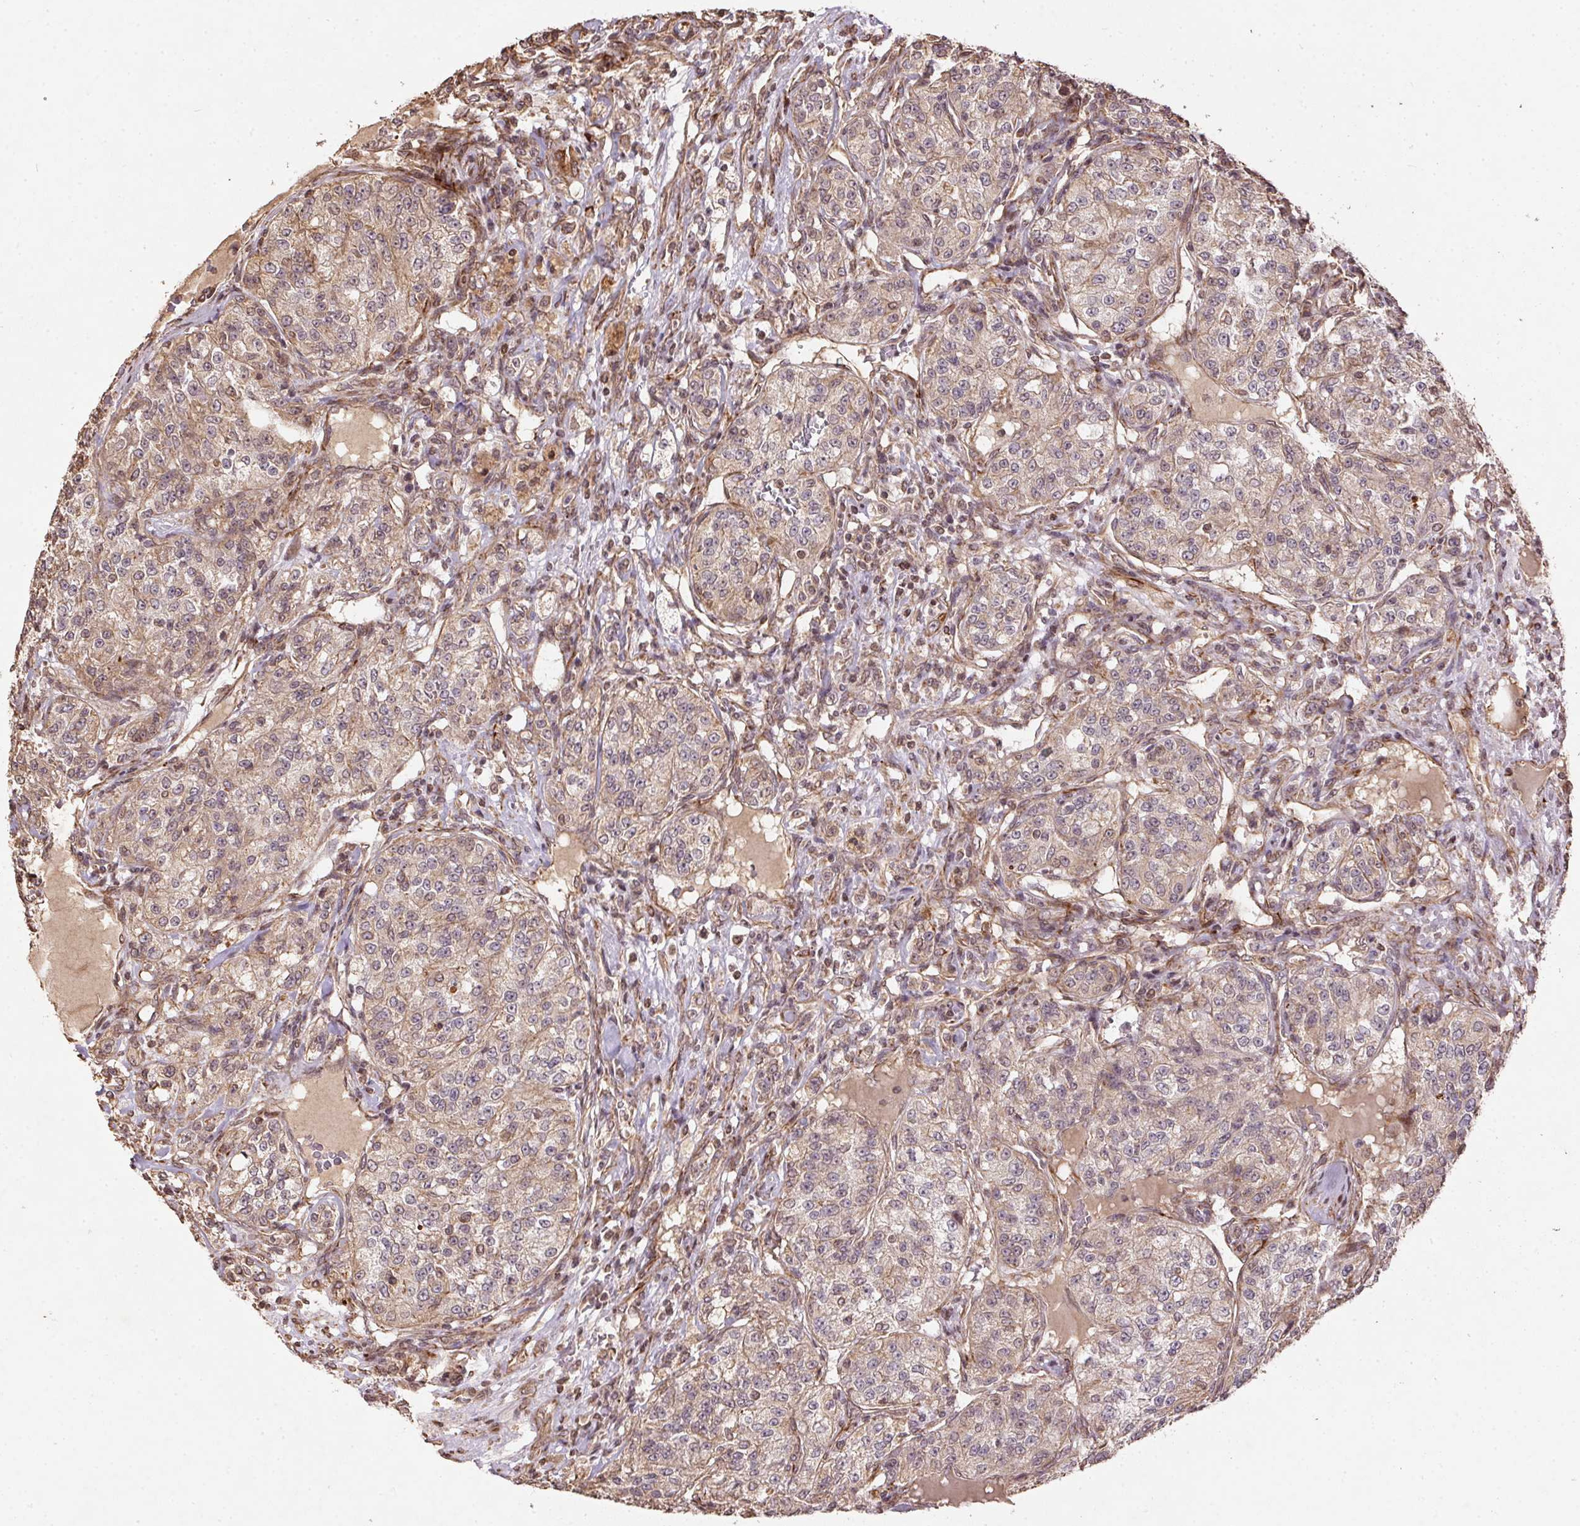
{"staining": {"intensity": "weak", "quantity": ">75%", "location": "cytoplasmic/membranous"}, "tissue": "renal cancer", "cell_type": "Tumor cells", "image_type": "cancer", "snomed": [{"axis": "morphology", "description": "Adenocarcinoma, NOS"}, {"axis": "topography", "description": "Kidney"}], "caption": "DAB (3,3'-diaminobenzidine) immunohistochemical staining of human renal cancer exhibits weak cytoplasmic/membranous protein expression in about >75% of tumor cells.", "gene": "SPRED2", "patient": {"sex": "female", "age": 63}}